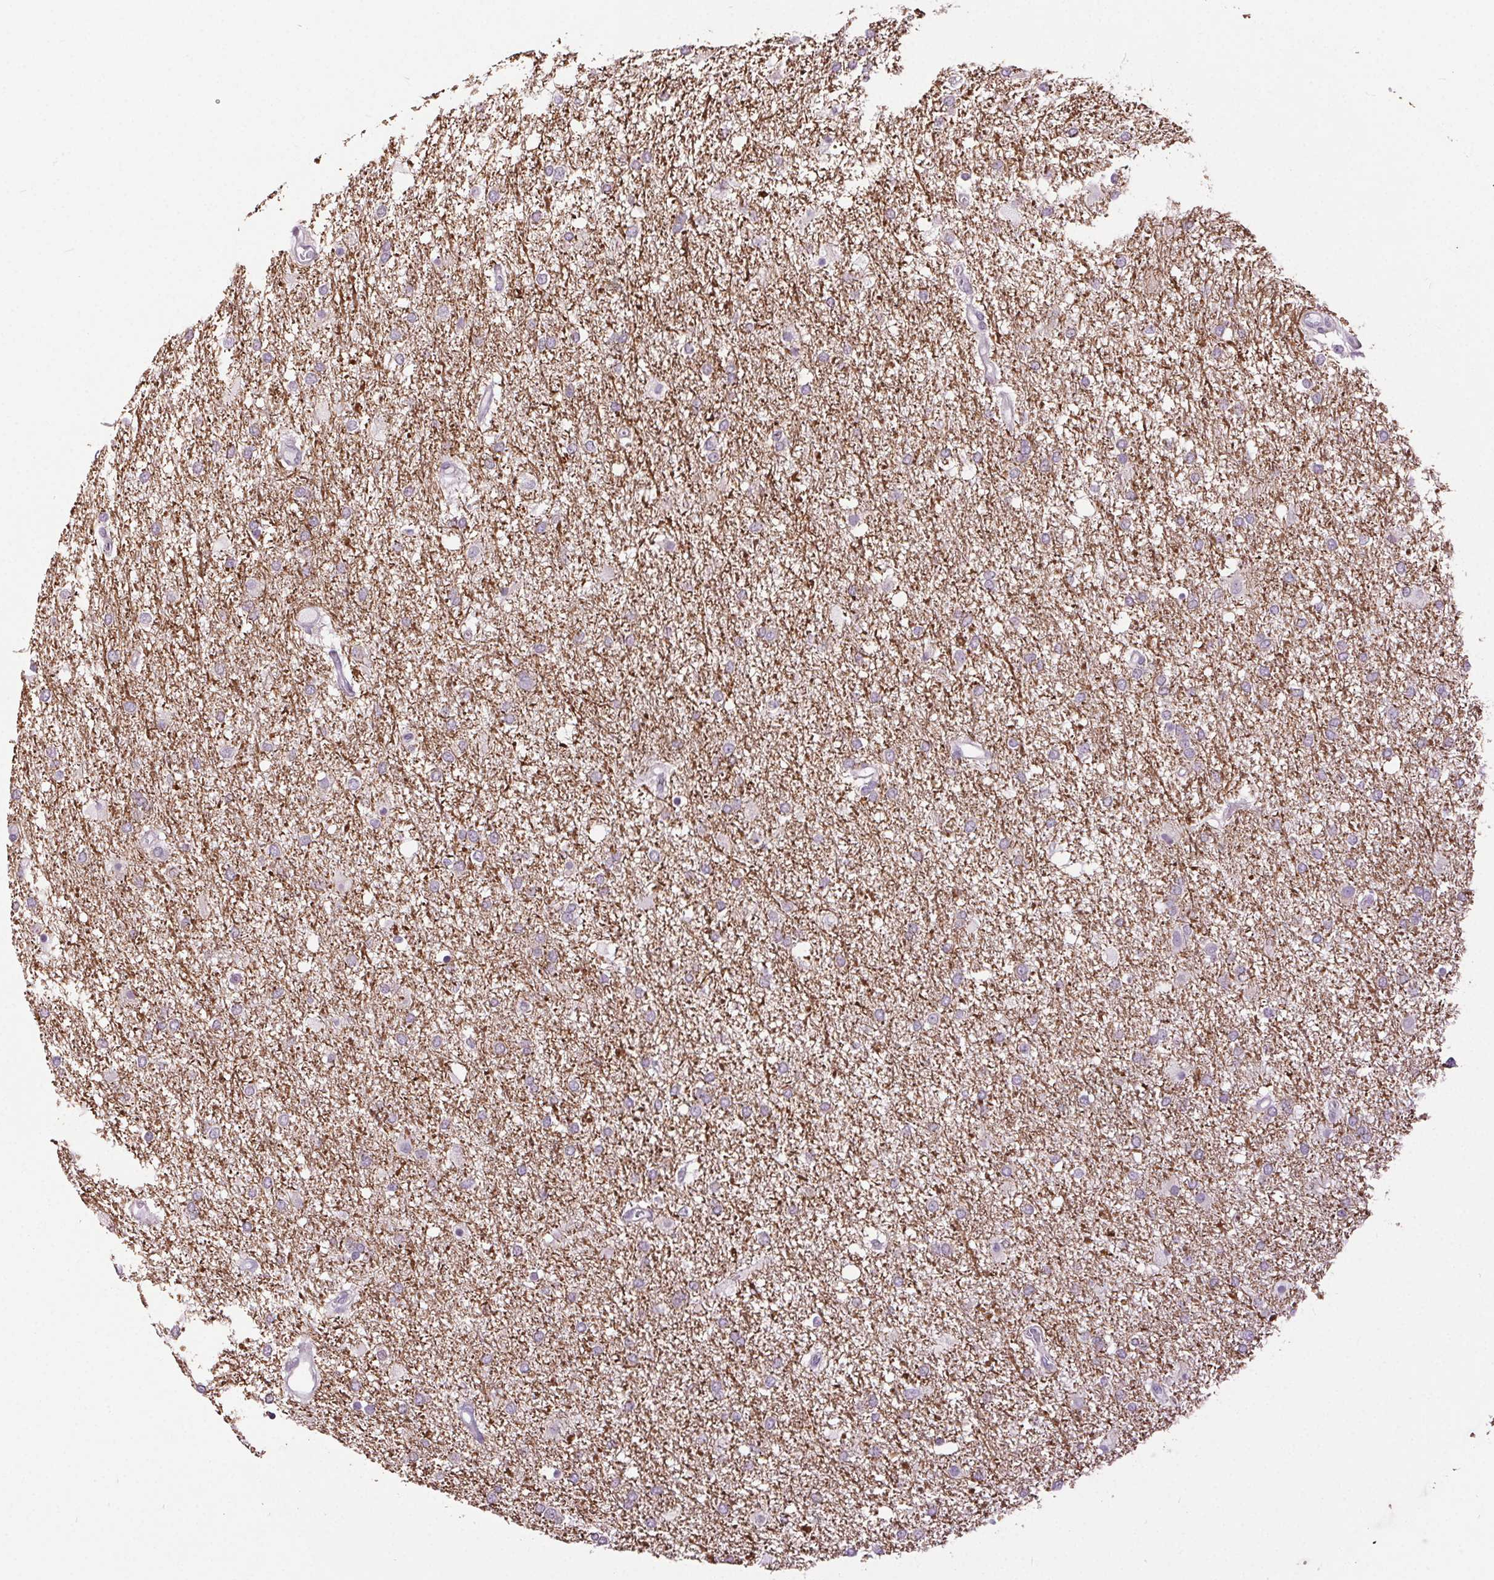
{"staining": {"intensity": "negative", "quantity": "none", "location": "none"}, "tissue": "glioma", "cell_type": "Tumor cells", "image_type": "cancer", "snomed": [{"axis": "morphology", "description": "Glioma, malignant, High grade"}, {"axis": "topography", "description": "Brain"}], "caption": "IHC of human glioma reveals no positivity in tumor cells.", "gene": "SYT11", "patient": {"sex": "female", "age": 61}}